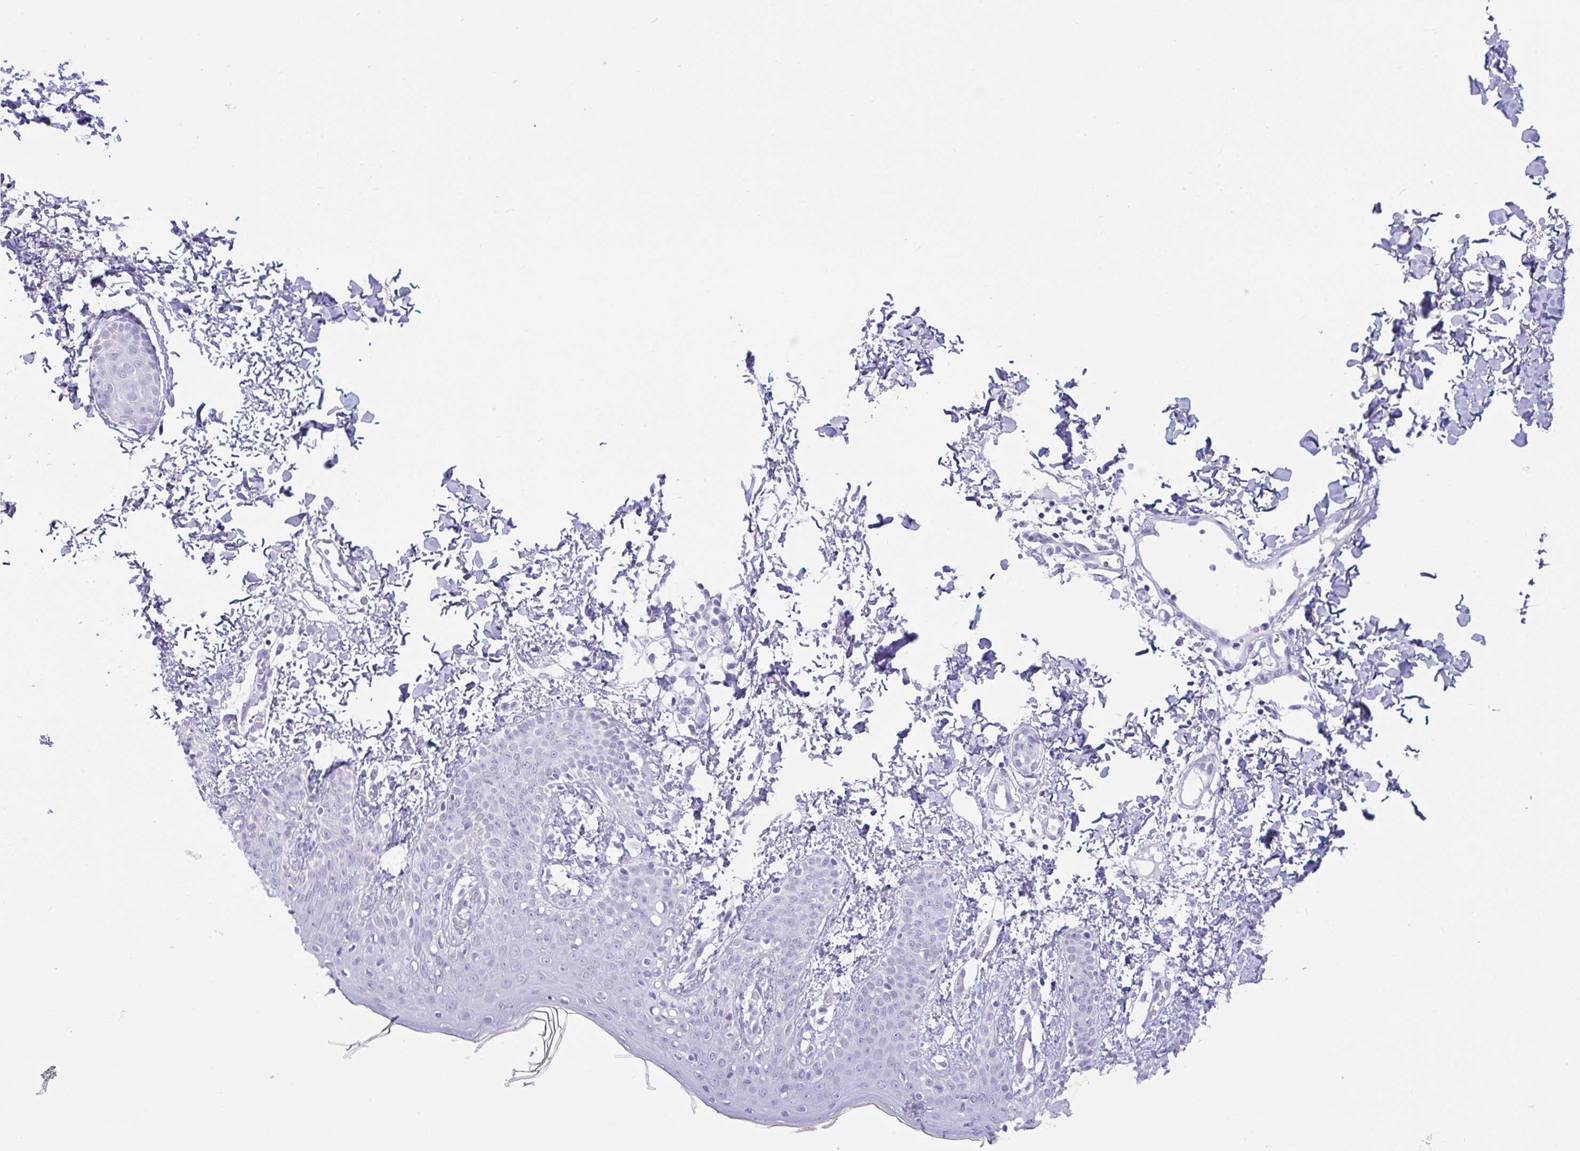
{"staining": {"intensity": "negative", "quantity": "none", "location": "none"}, "tissue": "skin", "cell_type": "Fibroblasts", "image_type": "normal", "snomed": [{"axis": "morphology", "description": "Normal tissue, NOS"}, {"axis": "topography", "description": "Skin"}], "caption": "The micrograph exhibits no staining of fibroblasts in normal skin.", "gene": "CTSE", "patient": {"sex": "male", "age": 16}}